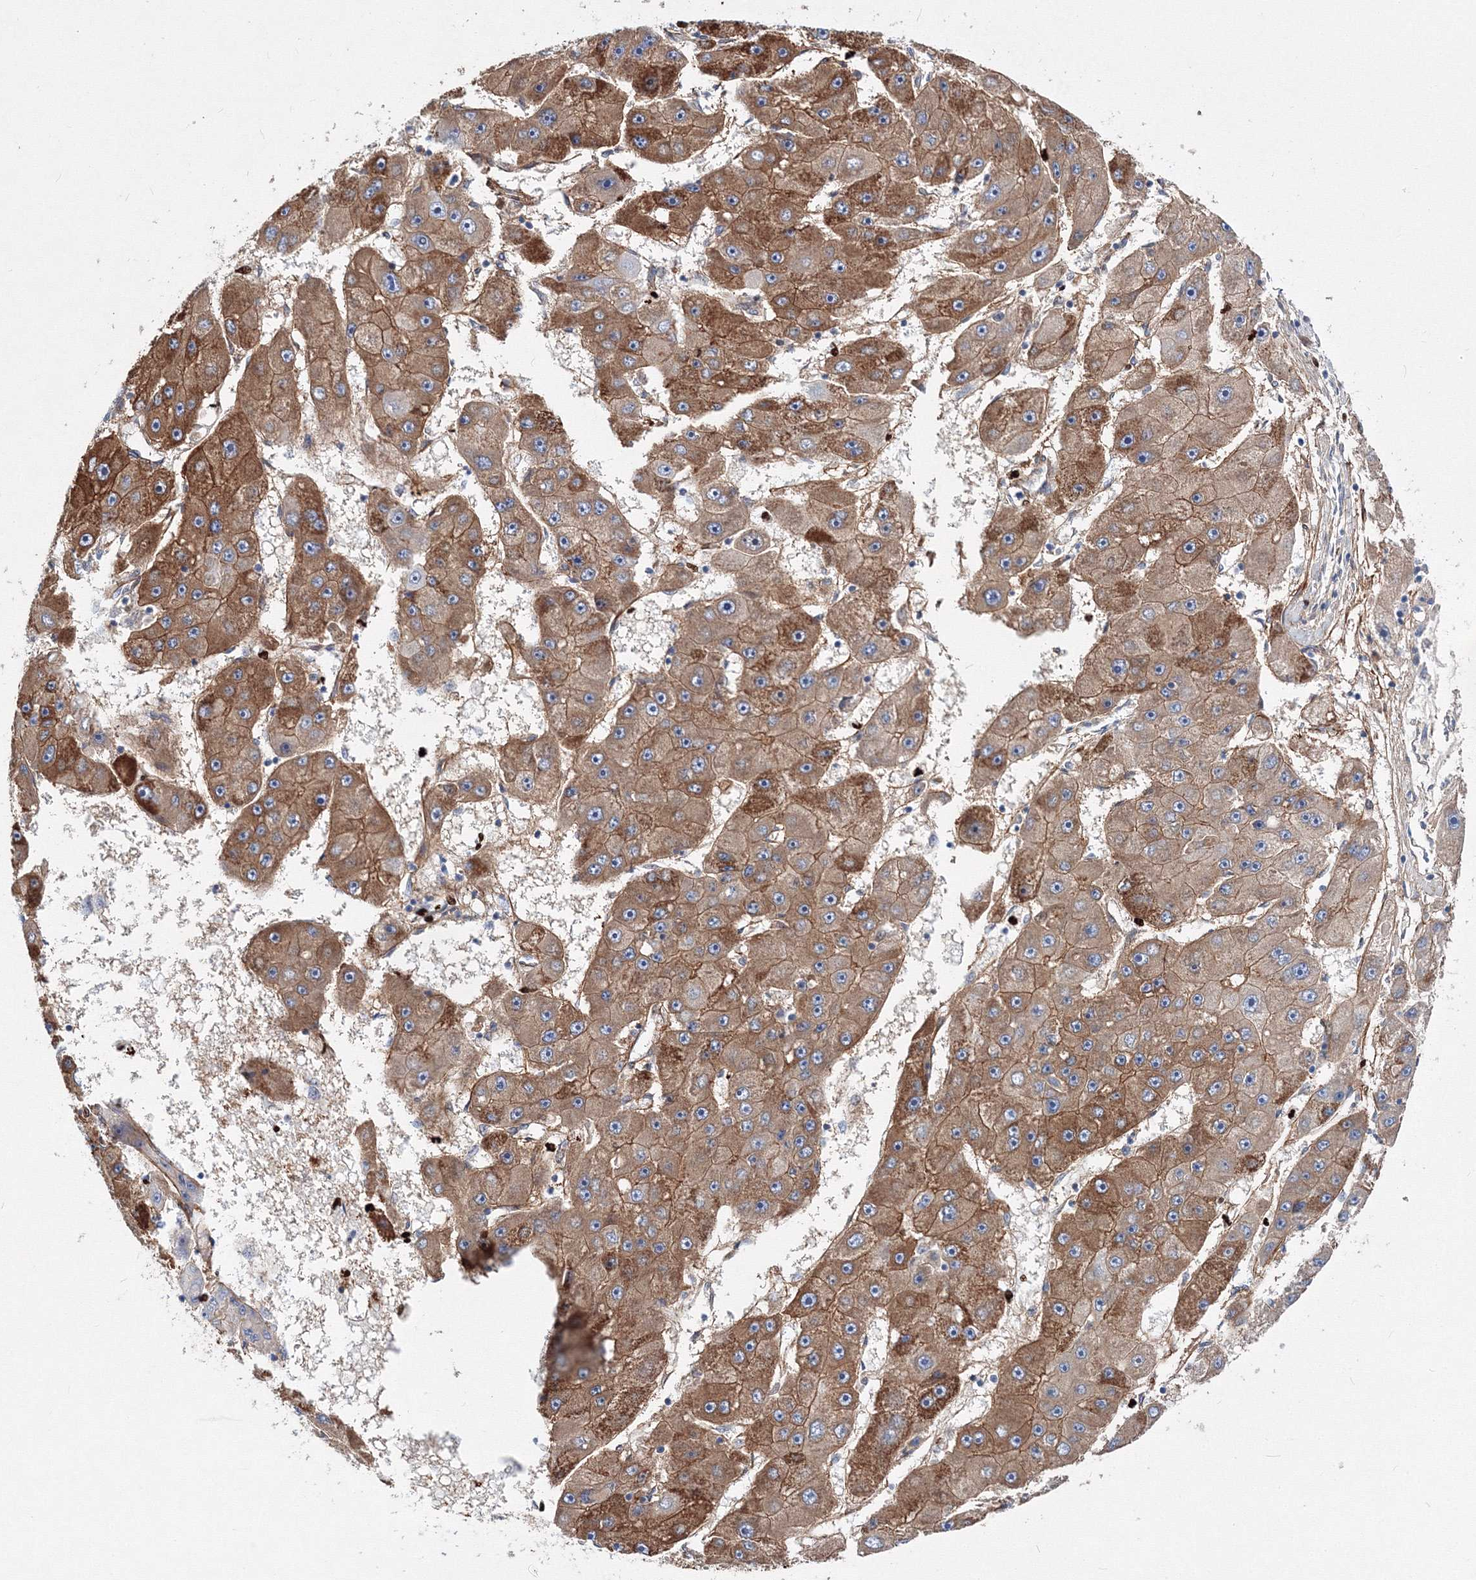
{"staining": {"intensity": "moderate", "quantity": ">75%", "location": "cytoplasmic/membranous"}, "tissue": "liver cancer", "cell_type": "Tumor cells", "image_type": "cancer", "snomed": [{"axis": "morphology", "description": "Carcinoma, Hepatocellular, NOS"}, {"axis": "topography", "description": "Liver"}], "caption": "Immunohistochemistry photomicrograph of liver cancer stained for a protein (brown), which displays medium levels of moderate cytoplasmic/membranous staining in approximately >75% of tumor cells.", "gene": "C11orf52", "patient": {"sex": "female", "age": 61}}